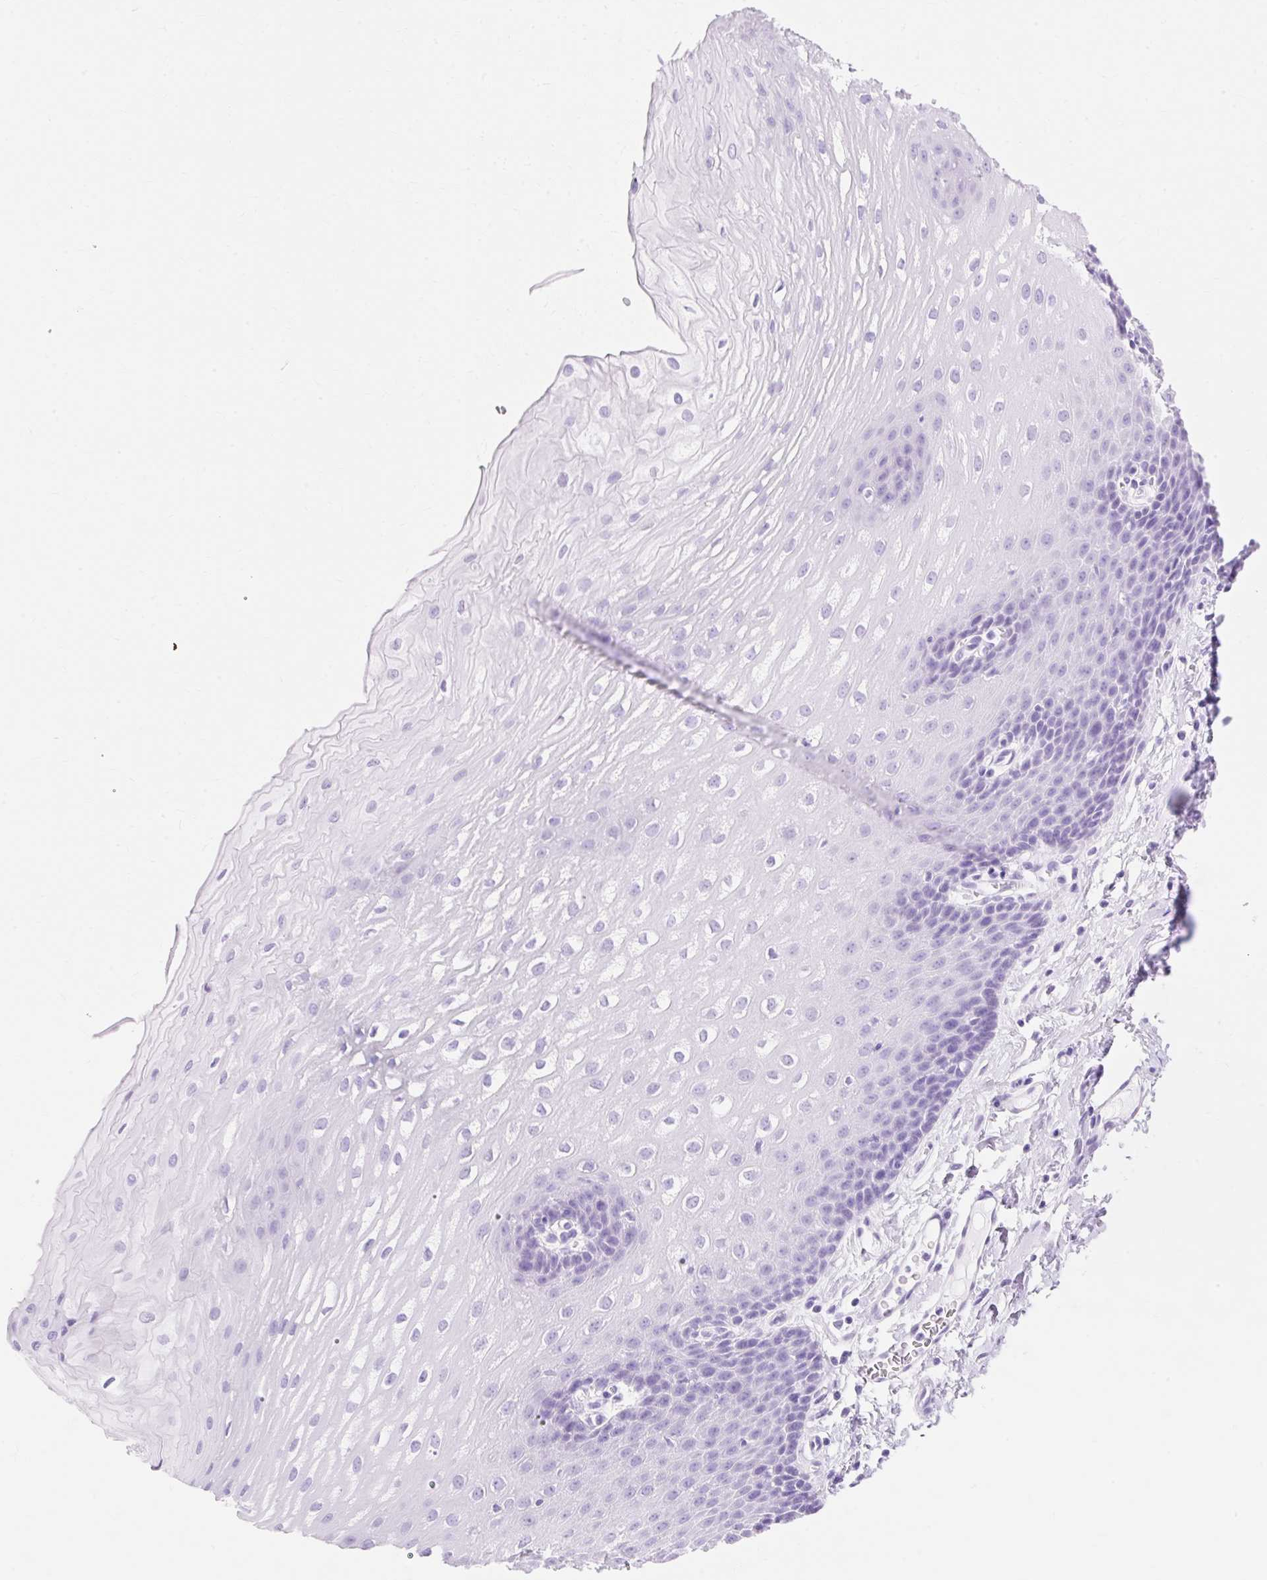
{"staining": {"intensity": "negative", "quantity": "none", "location": "none"}, "tissue": "esophagus", "cell_type": "Squamous epithelial cells", "image_type": "normal", "snomed": [{"axis": "morphology", "description": "Normal tissue, NOS"}, {"axis": "topography", "description": "Esophagus"}], "caption": "Image shows no significant protein staining in squamous epithelial cells of unremarkable esophagus. (Stains: DAB (3,3'-diaminobenzidine) immunohistochemistry (IHC) with hematoxylin counter stain, Microscopy: brightfield microscopy at high magnification).", "gene": "MBP", "patient": {"sex": "male", "age": 70}}